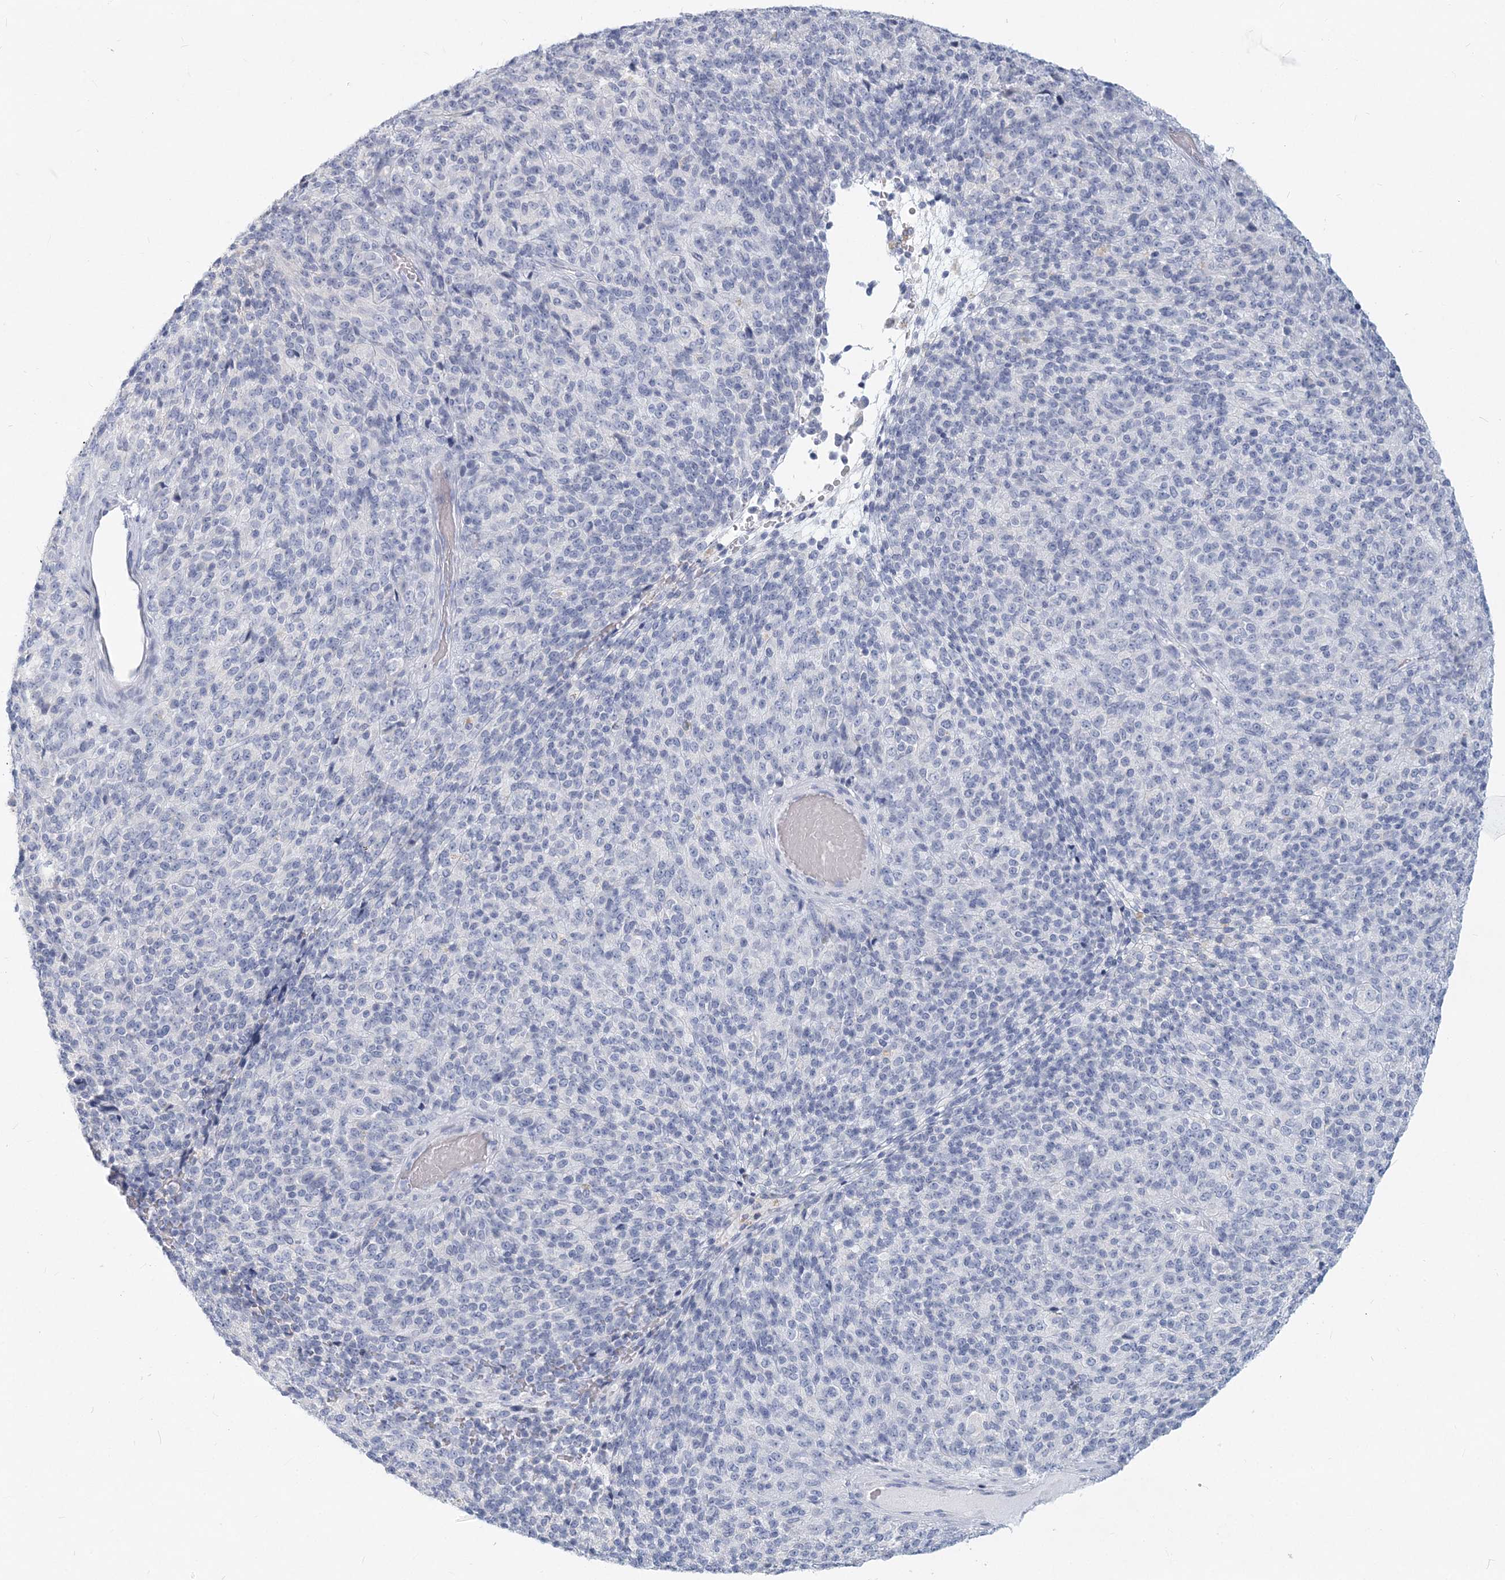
{"staining": {"intensity": "negative", "quantity": "none", "location": "none"}, "tissue": "melanoma", "cell_type": "Tumor cells", "image_type": "cancer", "snomed": [{"axis": "morphology", "description": "Malignant melanoma, Metastatic site"}, {"axis": "topography", "description": "Brain"}], "caption": "DAB (3,3'-diaminobenzidine) immunohistochemical staining of human malignant melanoma (metastatic site) shows no significant expression in tumor cells. The staining is performed using DAB brown chromogen with nuclei counter-stained in using hematoxylin.", "gene": "CSN1S1", "patient": {"sex": "female", "age": 56}}